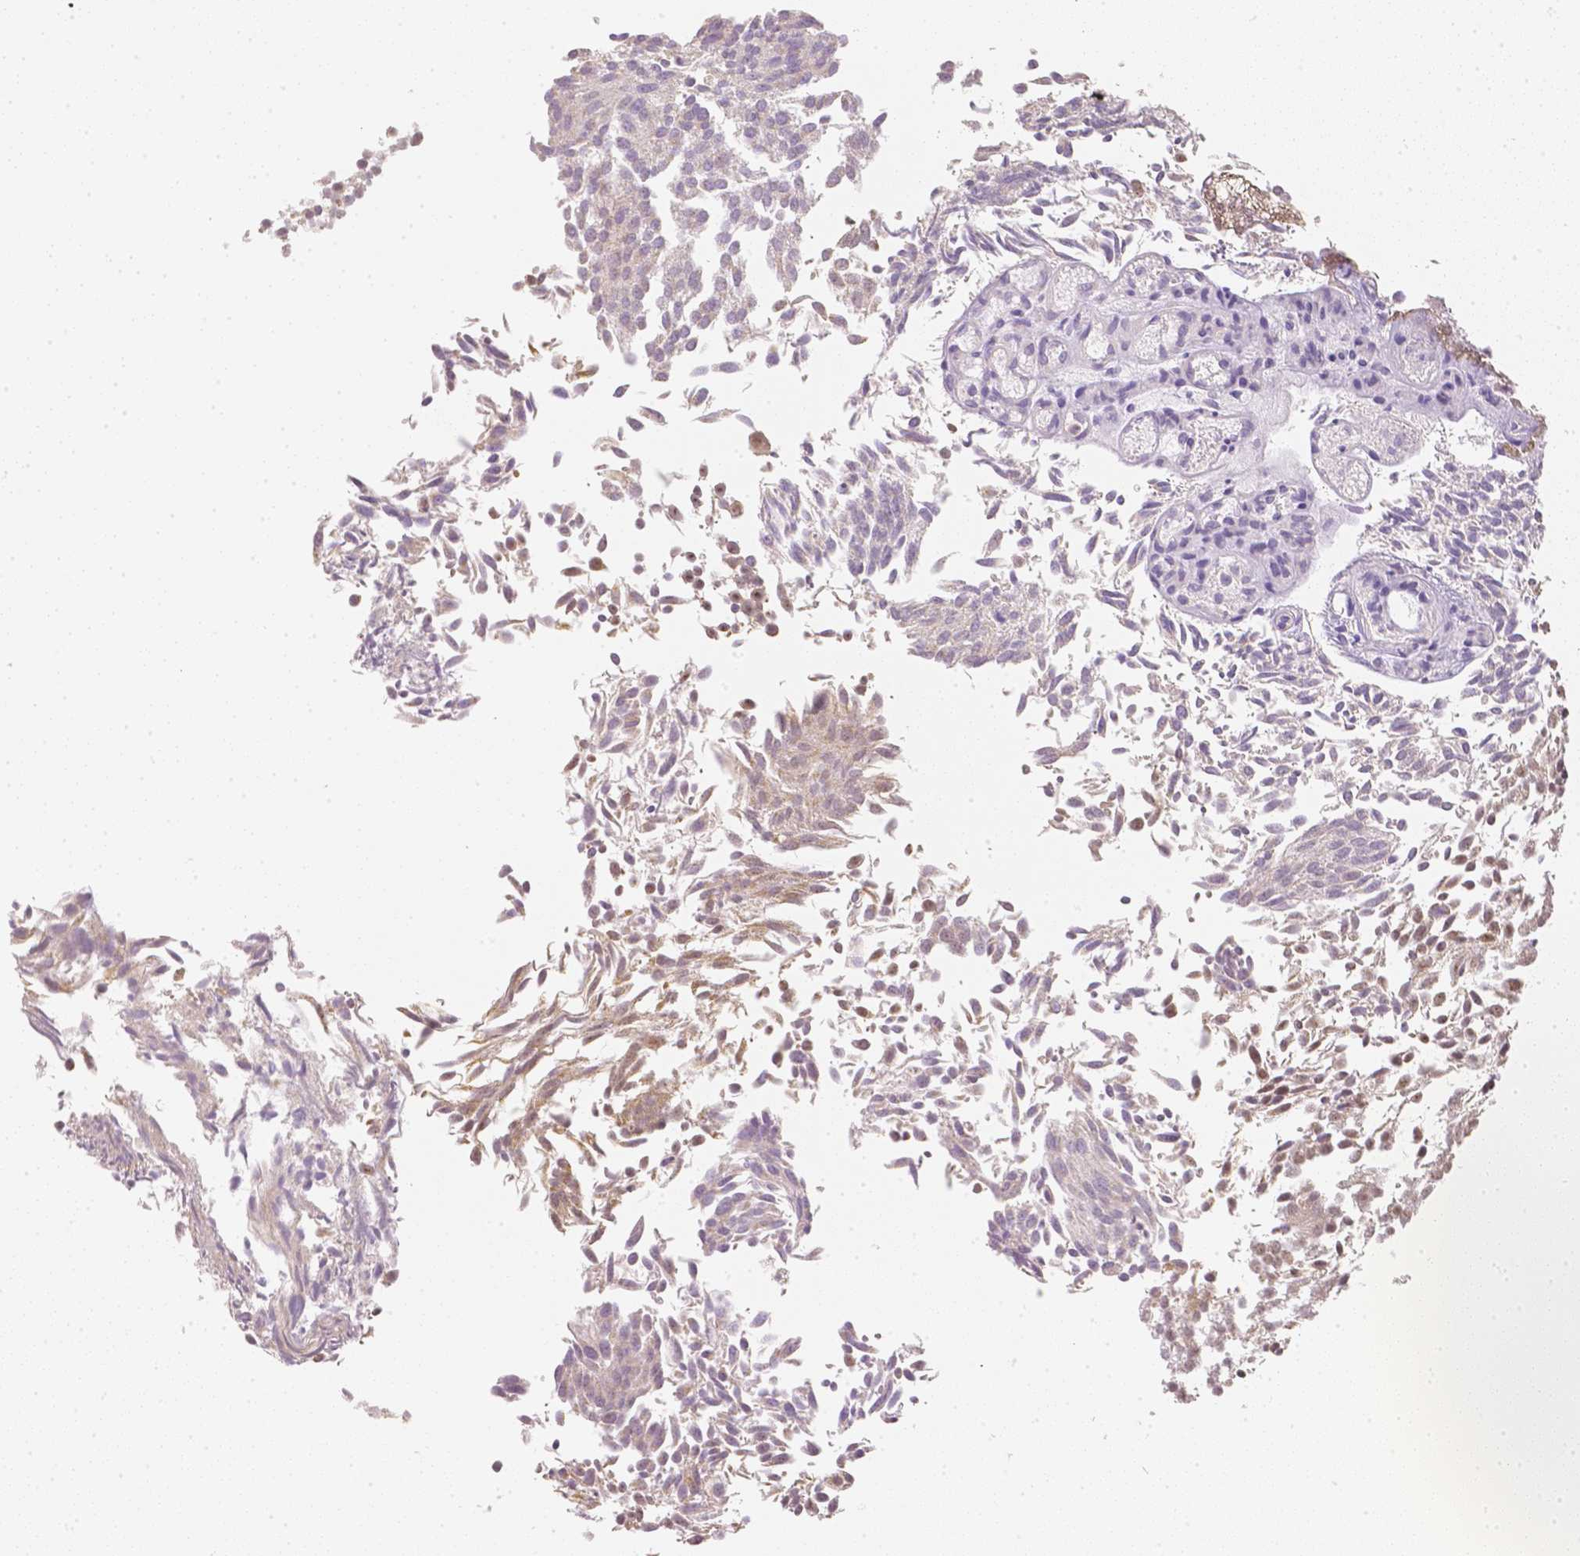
{"staining": {"intensity": "moderate", "quantity": "25%-75%", "location": "cytoplasmic/membranous,nuclear"}, "tissue": "urothelial cancer", "cell_type": "Tumor cells", "image_type": "cancer", "snomed": [{"axis": "morphology", "description": "Urothelial carcinoma, Low grade"}, {"axis": "topography", "description": "Urinary bladder"}], "caption": "DAB (3,3'-diaminobenzidine) immunohistochemical staining of human urothelial cancer reveals moderate cytoplasmic/membranous and nuclear protein staining in about 25%-75% of tumor cells. Immunohistochemistry (ihc) stains the protein of interest in brown and the nuclei are stained blue.", "gene": "NVL", "patient": {"sex": "male", "age": 70}}